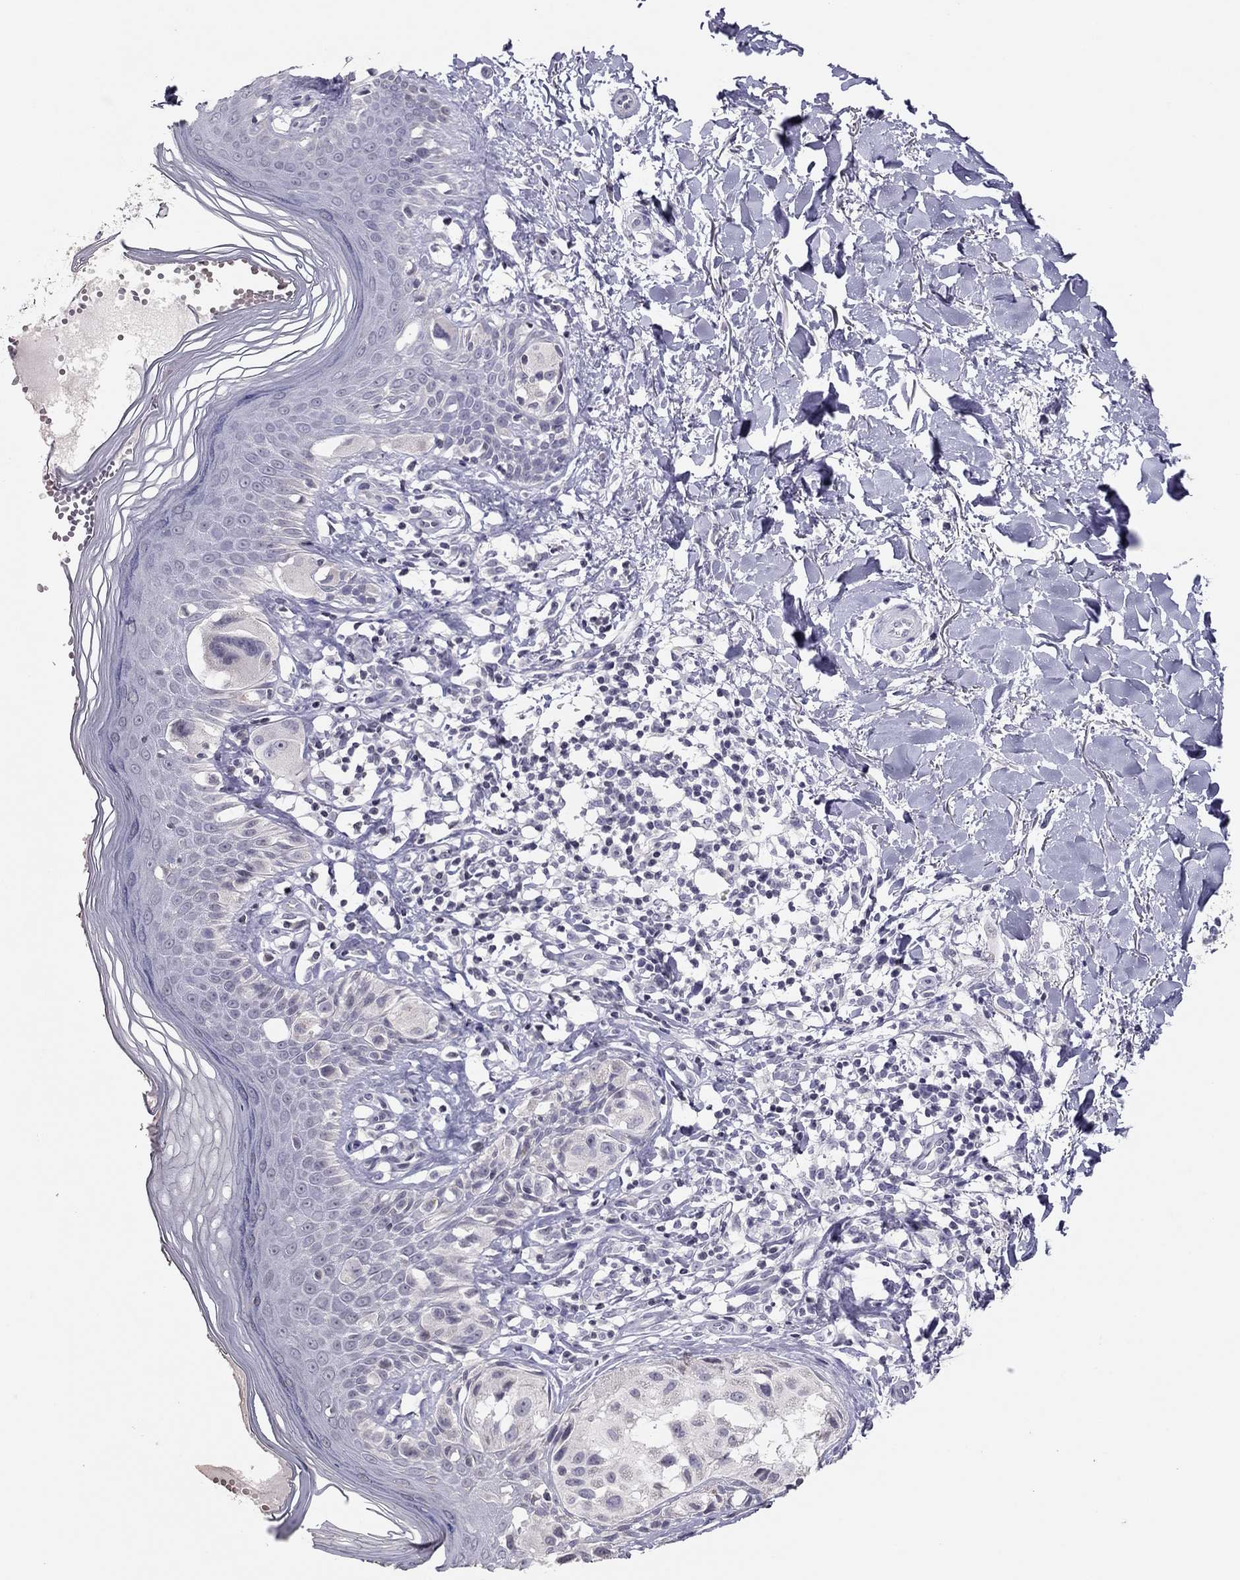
{"staining": {"intensity": "negative", "quantity": "none", "location": "none"}, "tissue": "melanoma", "cell_type": "Tumor cells", "image_type": "cancer", "snomed": [{"axis": "morphology", "description": "Malignant melanoma, NOS"}, {"axis": "topography", "description": "Skin"}], "caption": "Human malignant melanoma stained for a protein using IHC exhibits no staining in tumor cells.", "gene": "TSHB", "patient": {"sex": "female", "age": 73}}